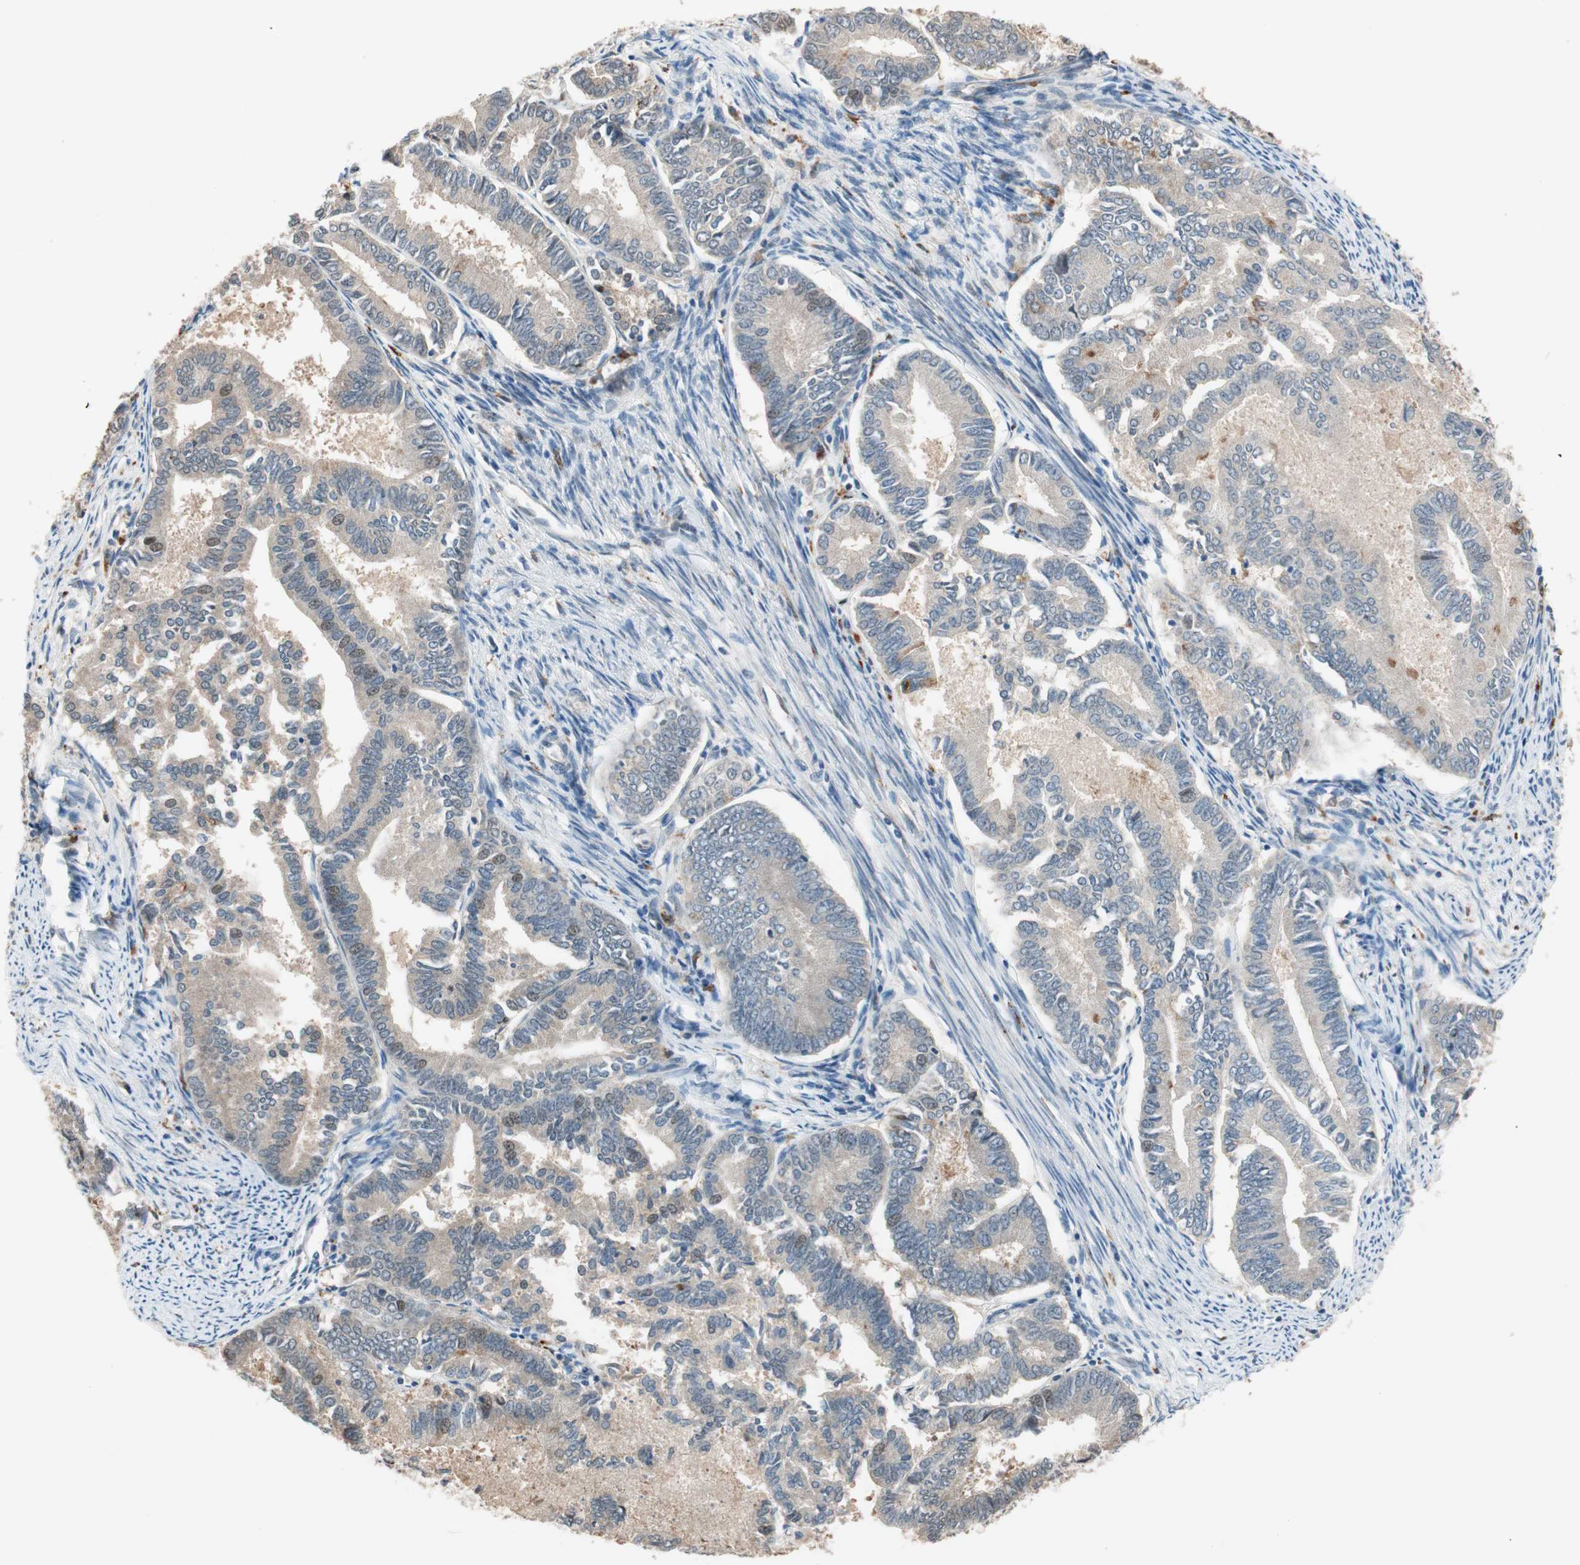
{"staining": {"intensity": "weak", "quantity": ">75%", "location": "cytoplasmic/membranous"}, "tissue": "endometrial cancer", "cell_type": "Tumor cells", "image_type": "cancer", "snomed": [{"axis": "morphology", "description": "Adenocarcinoma, NOS"}, {"axis": "topography", "description": "Endometrium"}], "caption": "Endometrial adenocarcinoma stained for a protein (brown) reveals weak cytoplasmic/membranous positive positivity in approximately >75% of tumor cells.", "gene": "PIK3R3", "patient": {"sex": "female", "age": 86}}